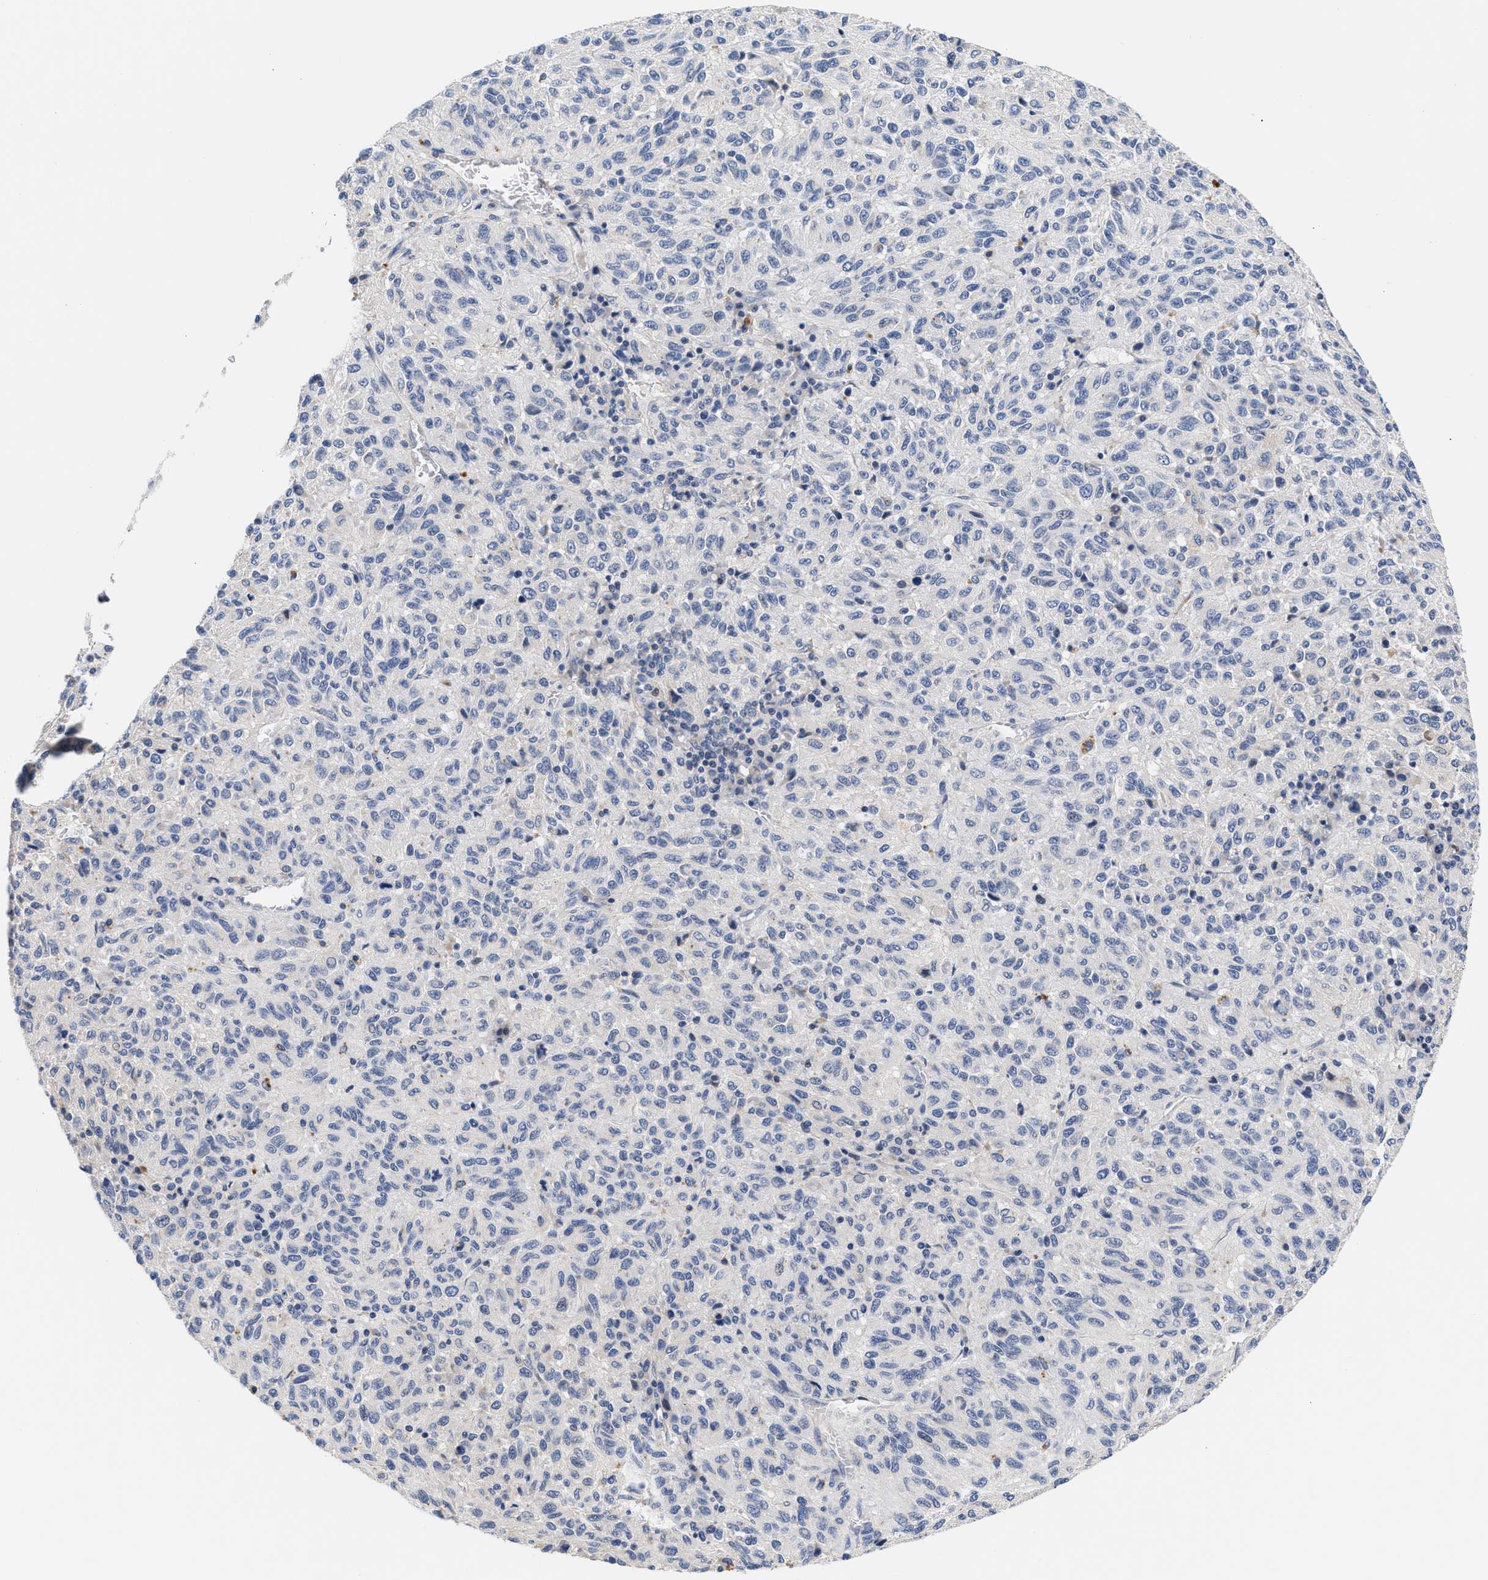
{"staining": {"intensity": "negative", "quantity": "none", "location": "none"}, "tissue": "melanoma", "cell_type": "Tumor cells", "image_type": "cancer", "snomed": [{"axis": "morphology", "description": "Malignant melanoma, Metastatic site"}, {"axis": "topography", "description": "Lung"}], "caption": "Tumor cells are negative for protein expression in human malignant melanoma (metastatic site).", "gene": "ACTL7B", "patient": {"sex": "male", "age": 64}}